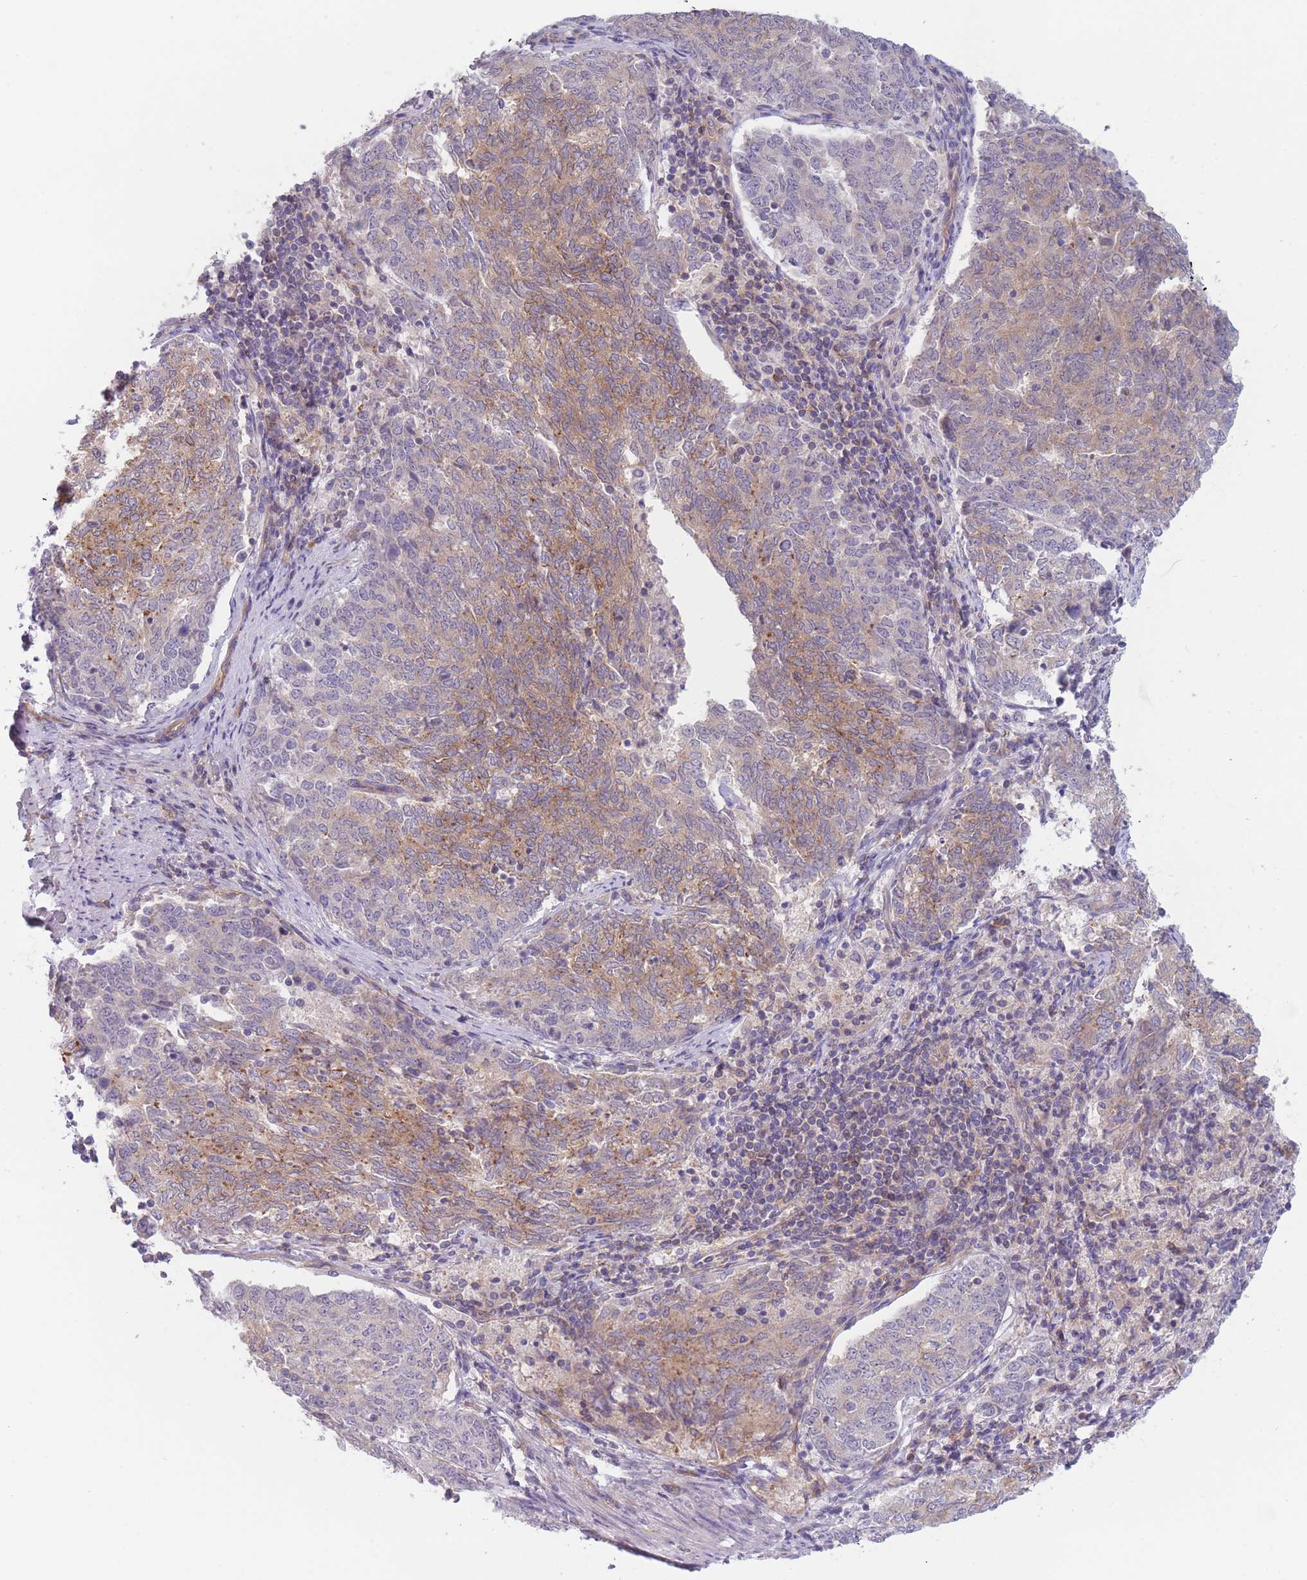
{"staining": {"intensity": "moderate", "quantity": "25%-75%", "location": "cytoplasmic/membranous"}, "tissue": "endometrial cancer", "cell_type": "Tumor cells", "image_type": "cancer", "snomed": [{"axis": "morphology", "description": "Adenocarcinoma, NOS"}, {"axis": "topography", "description": "Endometrium"}], "caption": "The immunohistochemical stain highlights moderate cytoplasmic/membranous staining in tumor cells of adenocarcinoma (endometrial) tissue. The protein of interest is shown in brown color, while the nuclei are stained blue.", "gene": "WDR93", "patient": {"sex": "female", "age": 80}}